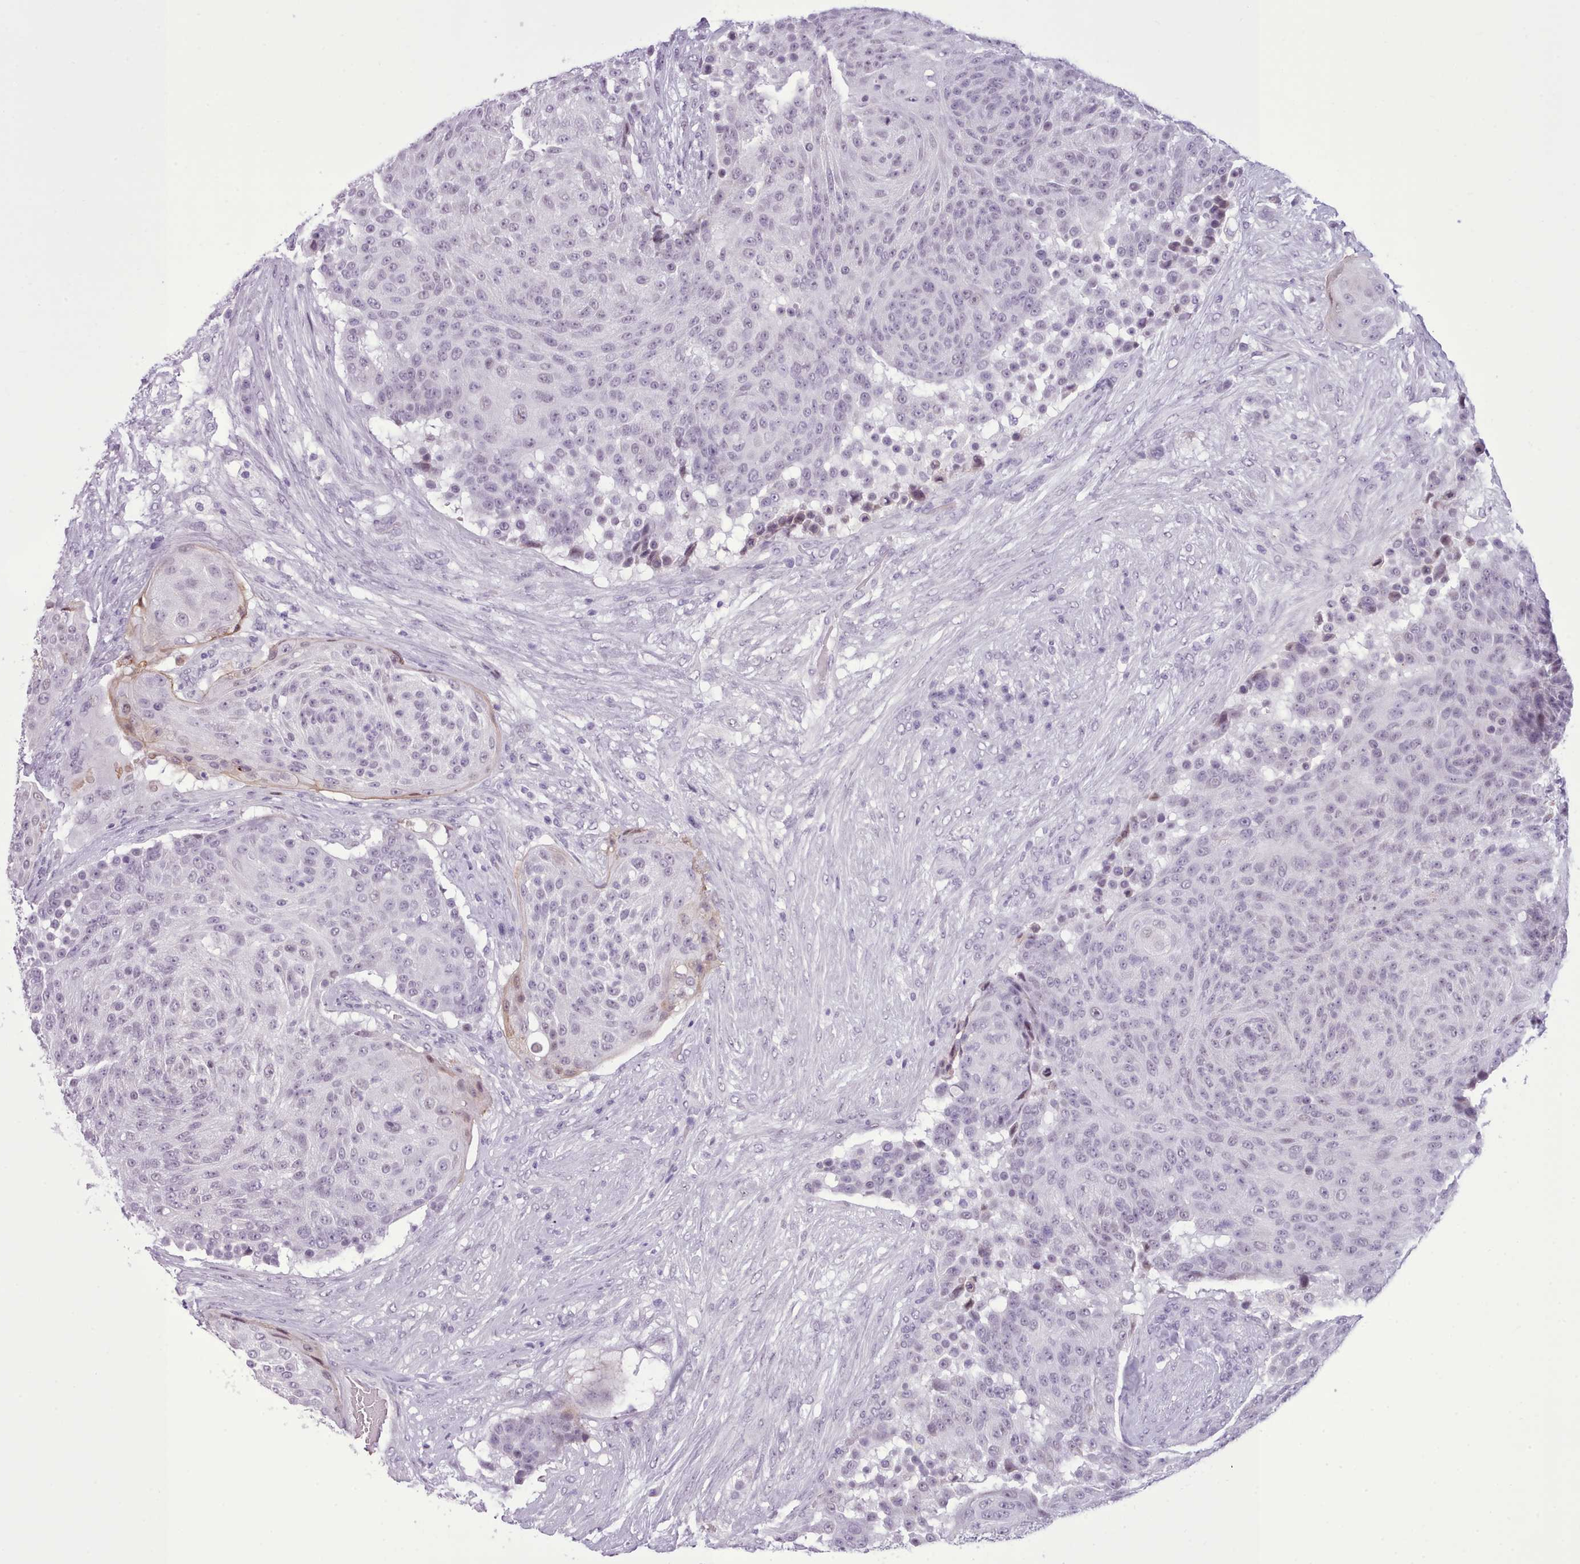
{"staining": {"intensity": "negative", "quantity": "none", "location": "none"}, "tissue": "urothelial cancer", "cell_type": "Tumor cells", "image_type": "cancer", "snomed": [{"axis": "morphology", "description": "Urothelial carcinoma, High grade"}, {"axis": "topography", "description": "Urinary bladder"}], "caption": "Human urothelial cancer stained for a protein using immunohistochemistry shows no staining in tumor cells.", "gene": "FBXO48", "patient": {"sex": "female", "age": 63}}